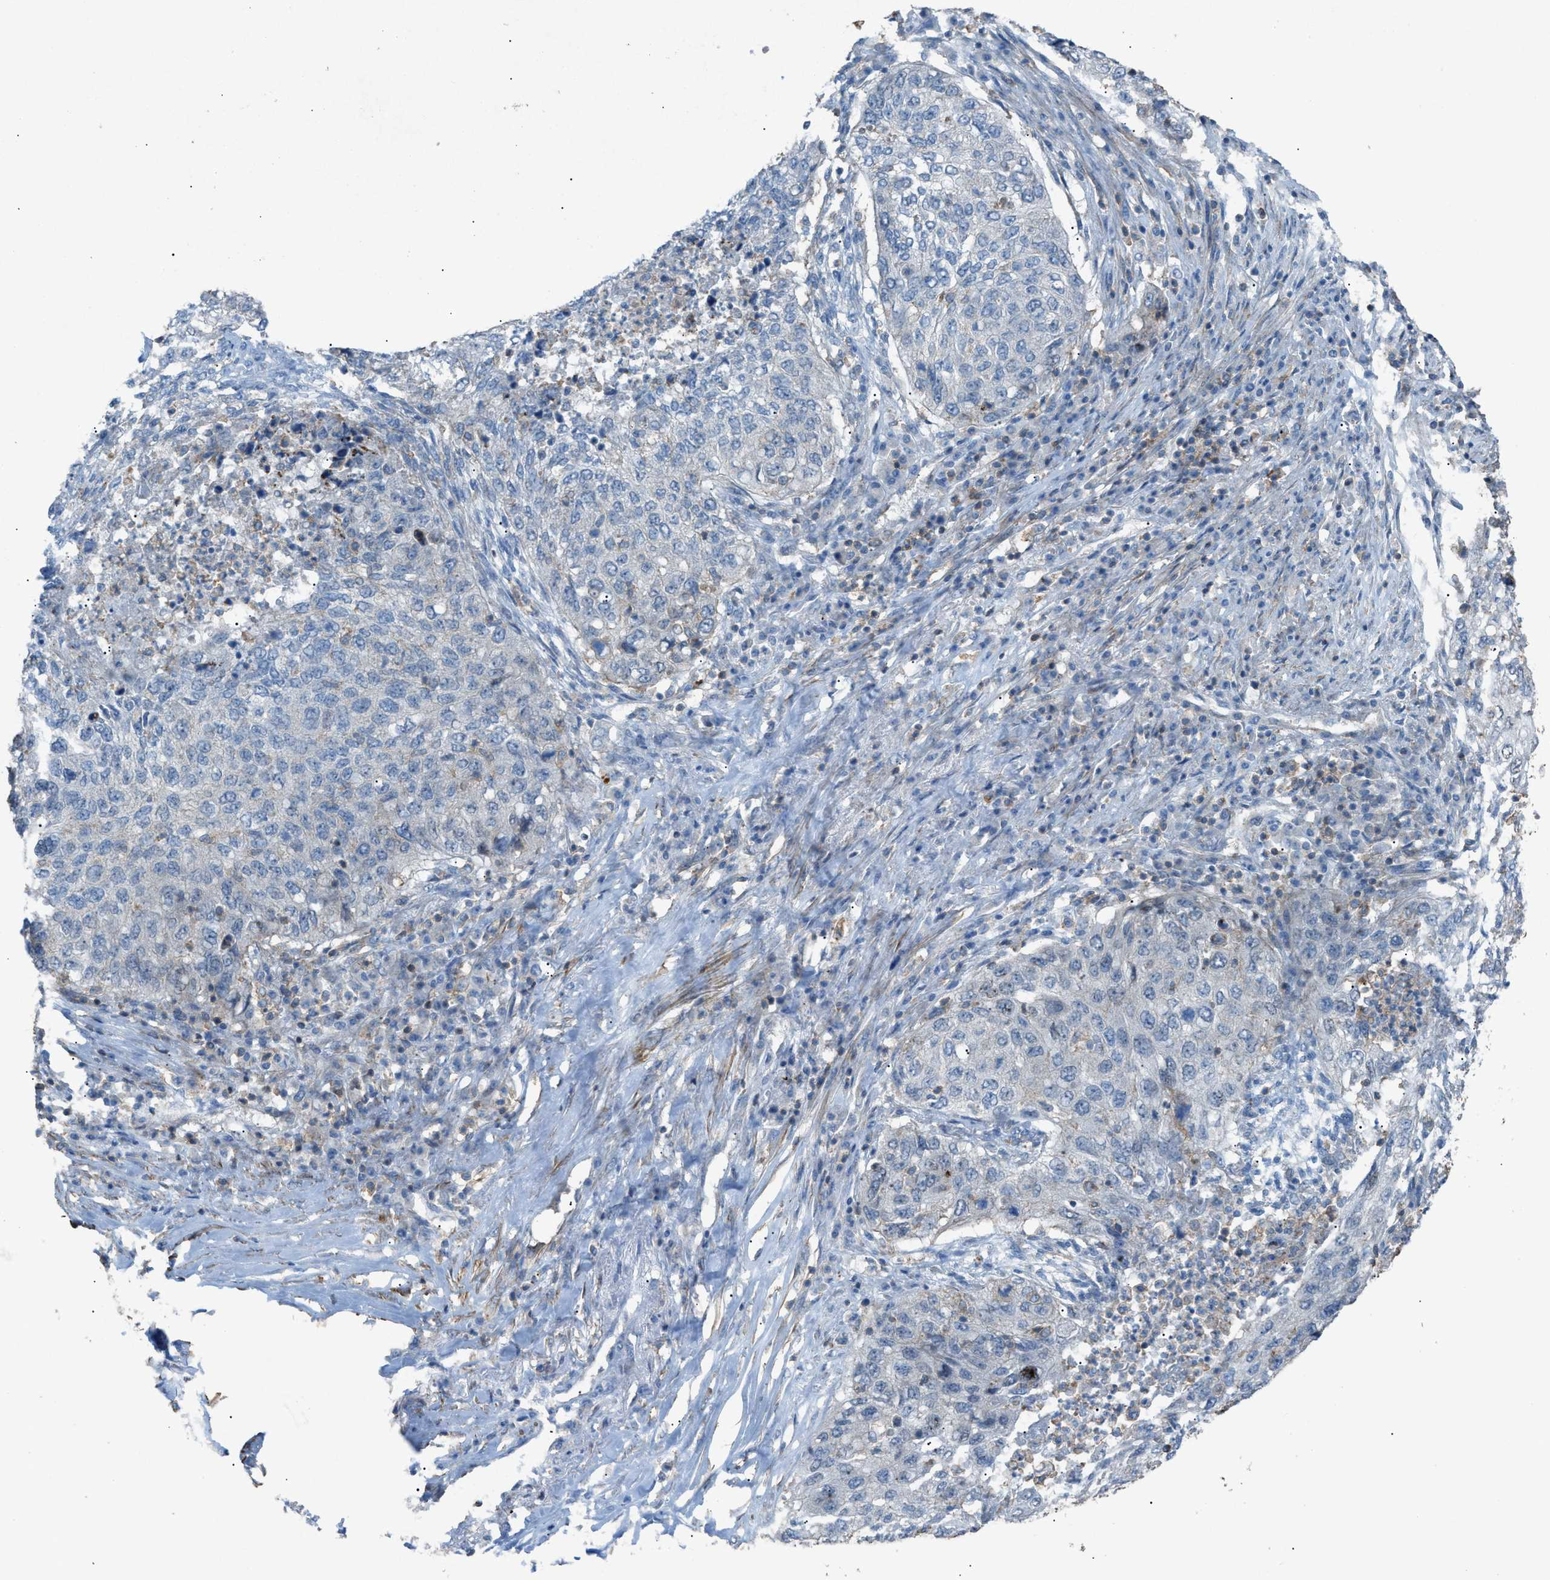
{"staining": {"intensity": "negative", "quantity": "none", "location": "none"}, "tissue": "lung cancer", "cell_type": "Tumor cells", "image_type": "cancer", "snomed": [{"axis": "morphology", "description": "Squamous cell carcinoma, NOS"}, {"axis": "topography", "description": "Lung"}], "caption": "The immunohistochemistry (IHC) histopathology image has no significant staining in tumor cells of lung cancer tissue.", "gene": "NCK2", "patient": {"sex": "female", "age": 63}}